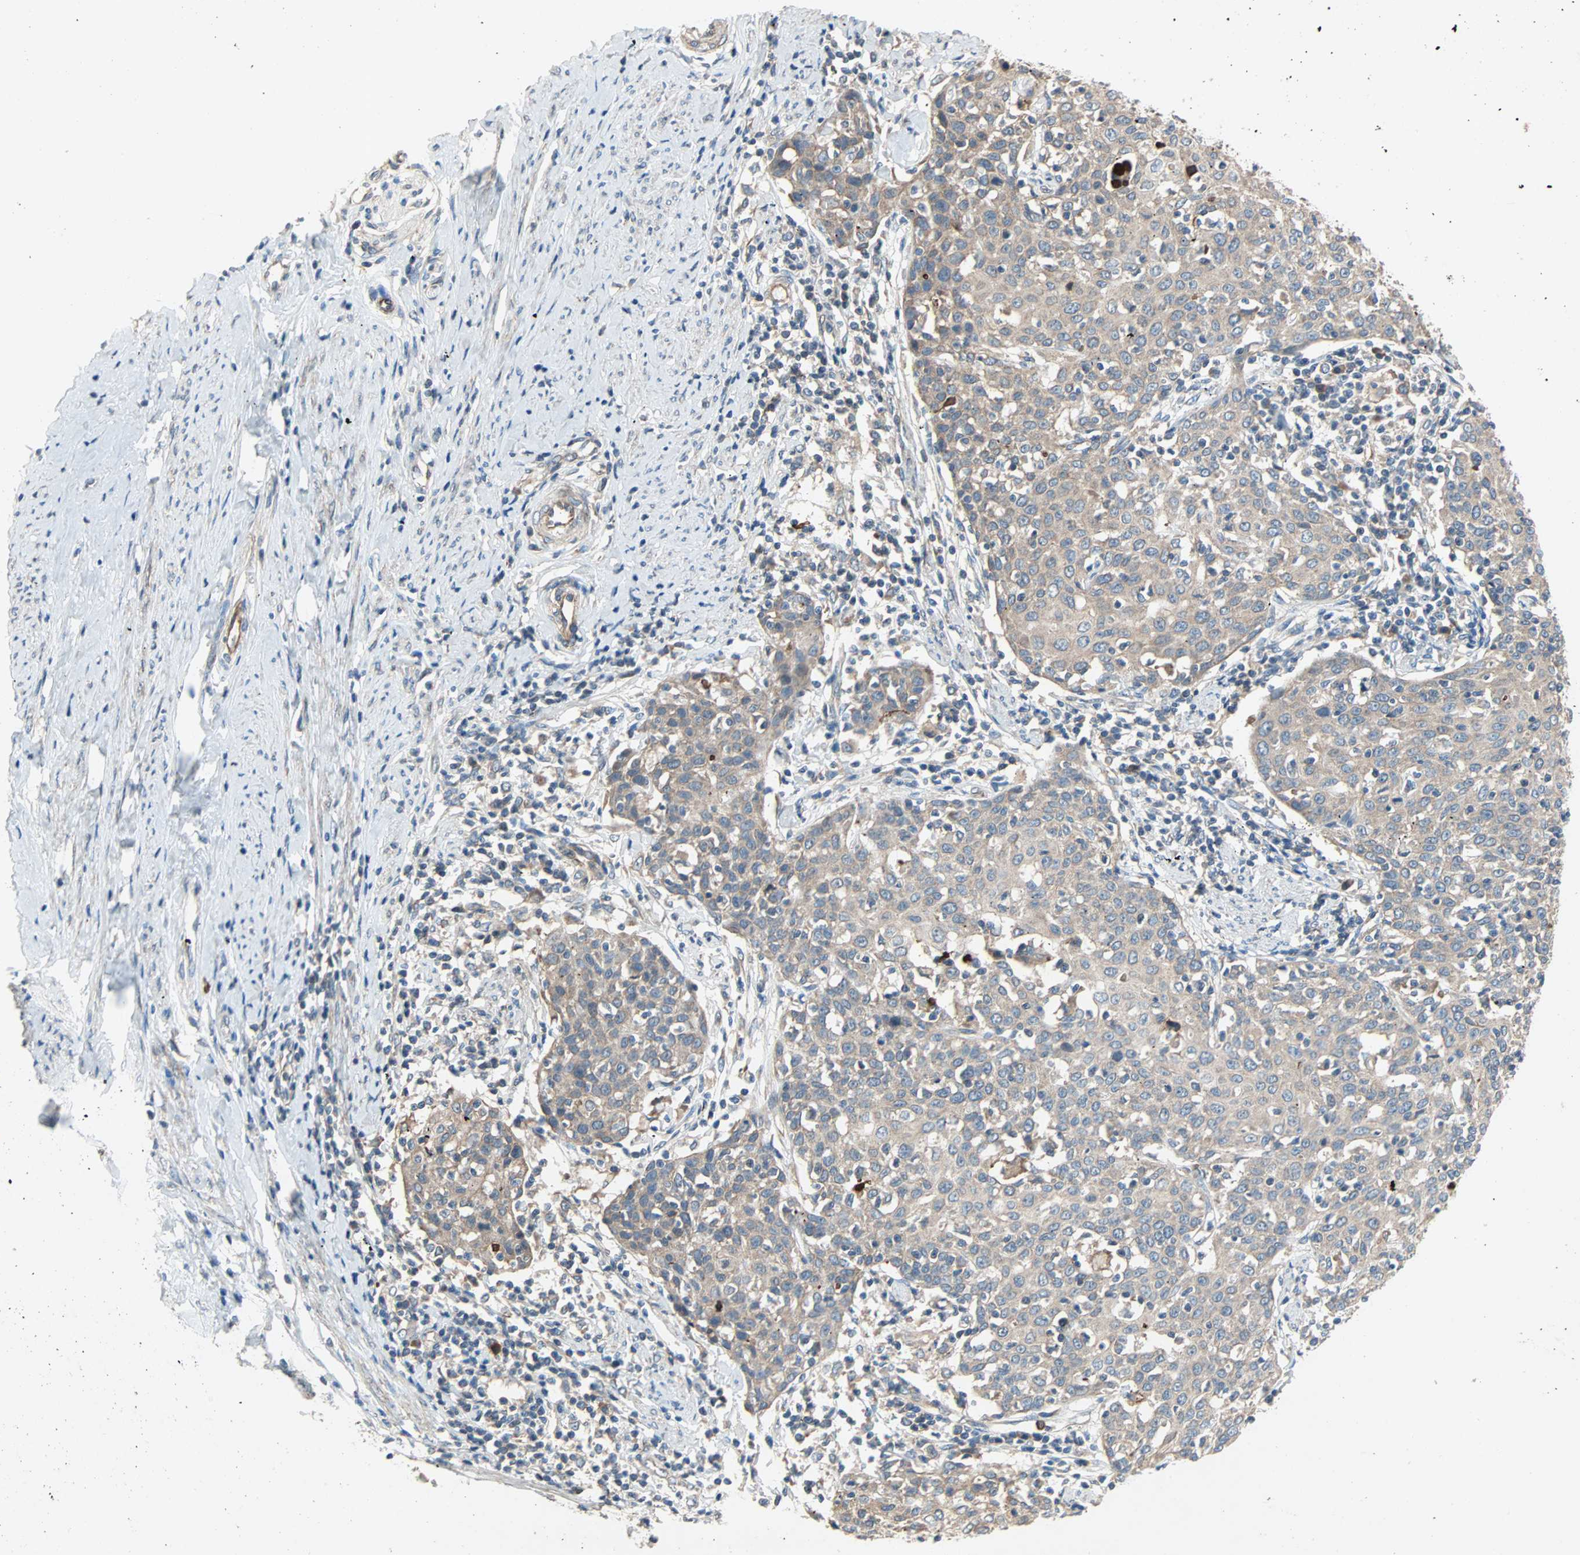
{"staining": {"intensity": "weak", "quantity": ">75%", "location": "cytoplasmic/membranous"}, "tissue": "cervical cancer", "cell_type": "Tumor cells", "image_type": "cancer", "snomed": [{"axis": "morphology", "description": "Squamous cell carcinoma, NOS"}, {"axis": "topography", "description": "Cervix"}], "caption": "A brown stain labels weak cytoplasmic/membranous positivity of a protein in cervical squamous cell carcinoma tumor cells.", "gene": "XYLT1", "patient": {"sex": "female", "age": 38}}